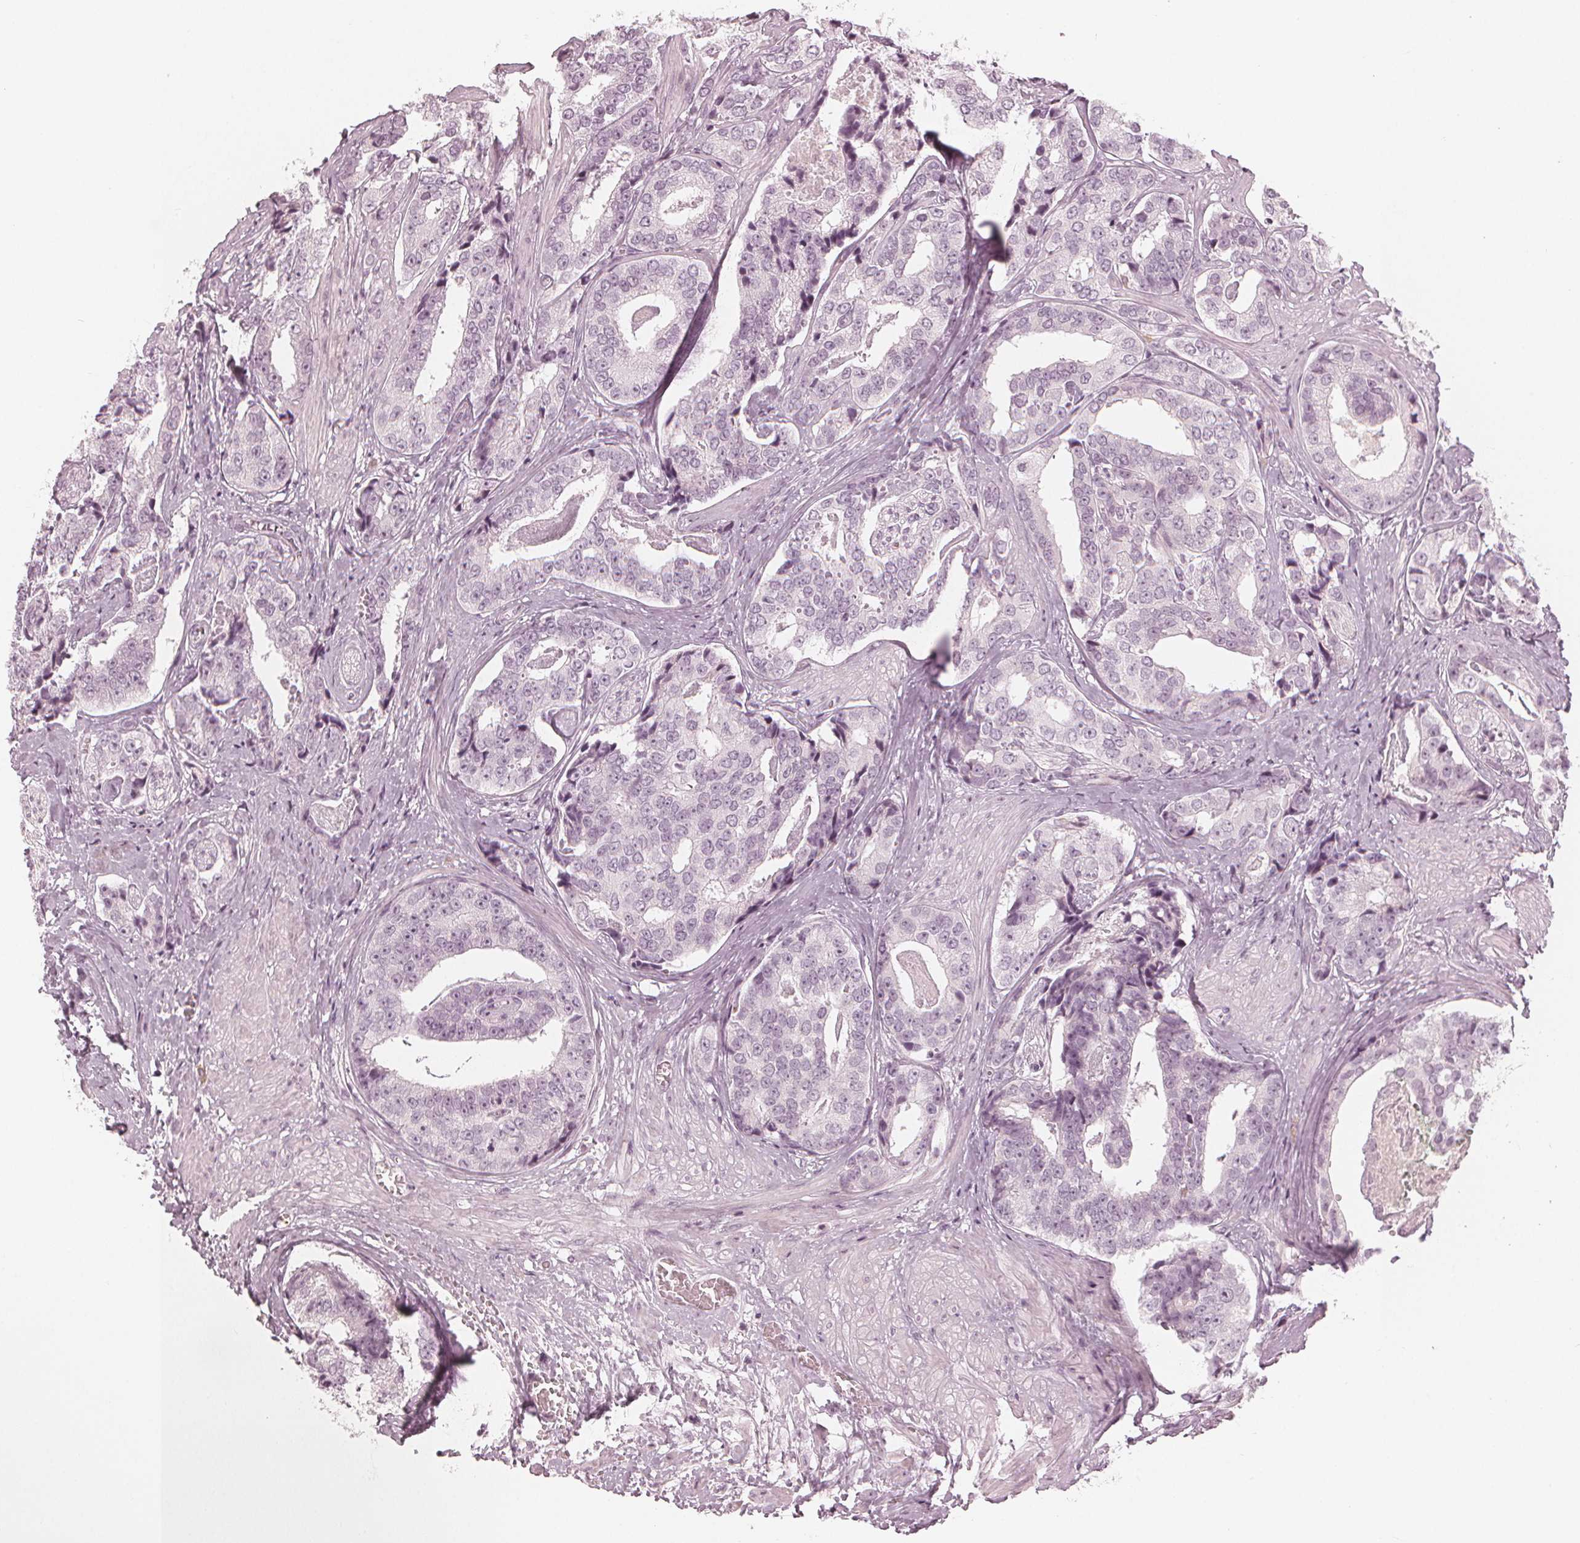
{"staining": {"intensity": "negative", "quantity": "none", "location": "none"}, "tissue": "prostate cancer", "cell_type": "Tumor cells", "image_type": "cancer", "snomed": [{"axis": "morphology", "description": "Adenocarcinoma, High grade"}, {"axis": "topography", "description": "Prostate"}], "caption": "A micrograph of prostate cancer stained for a protein exhibits no brown staining in tumor cells.", "gene": "PAEP", "patient": {"sex": "male", "age": 71}}